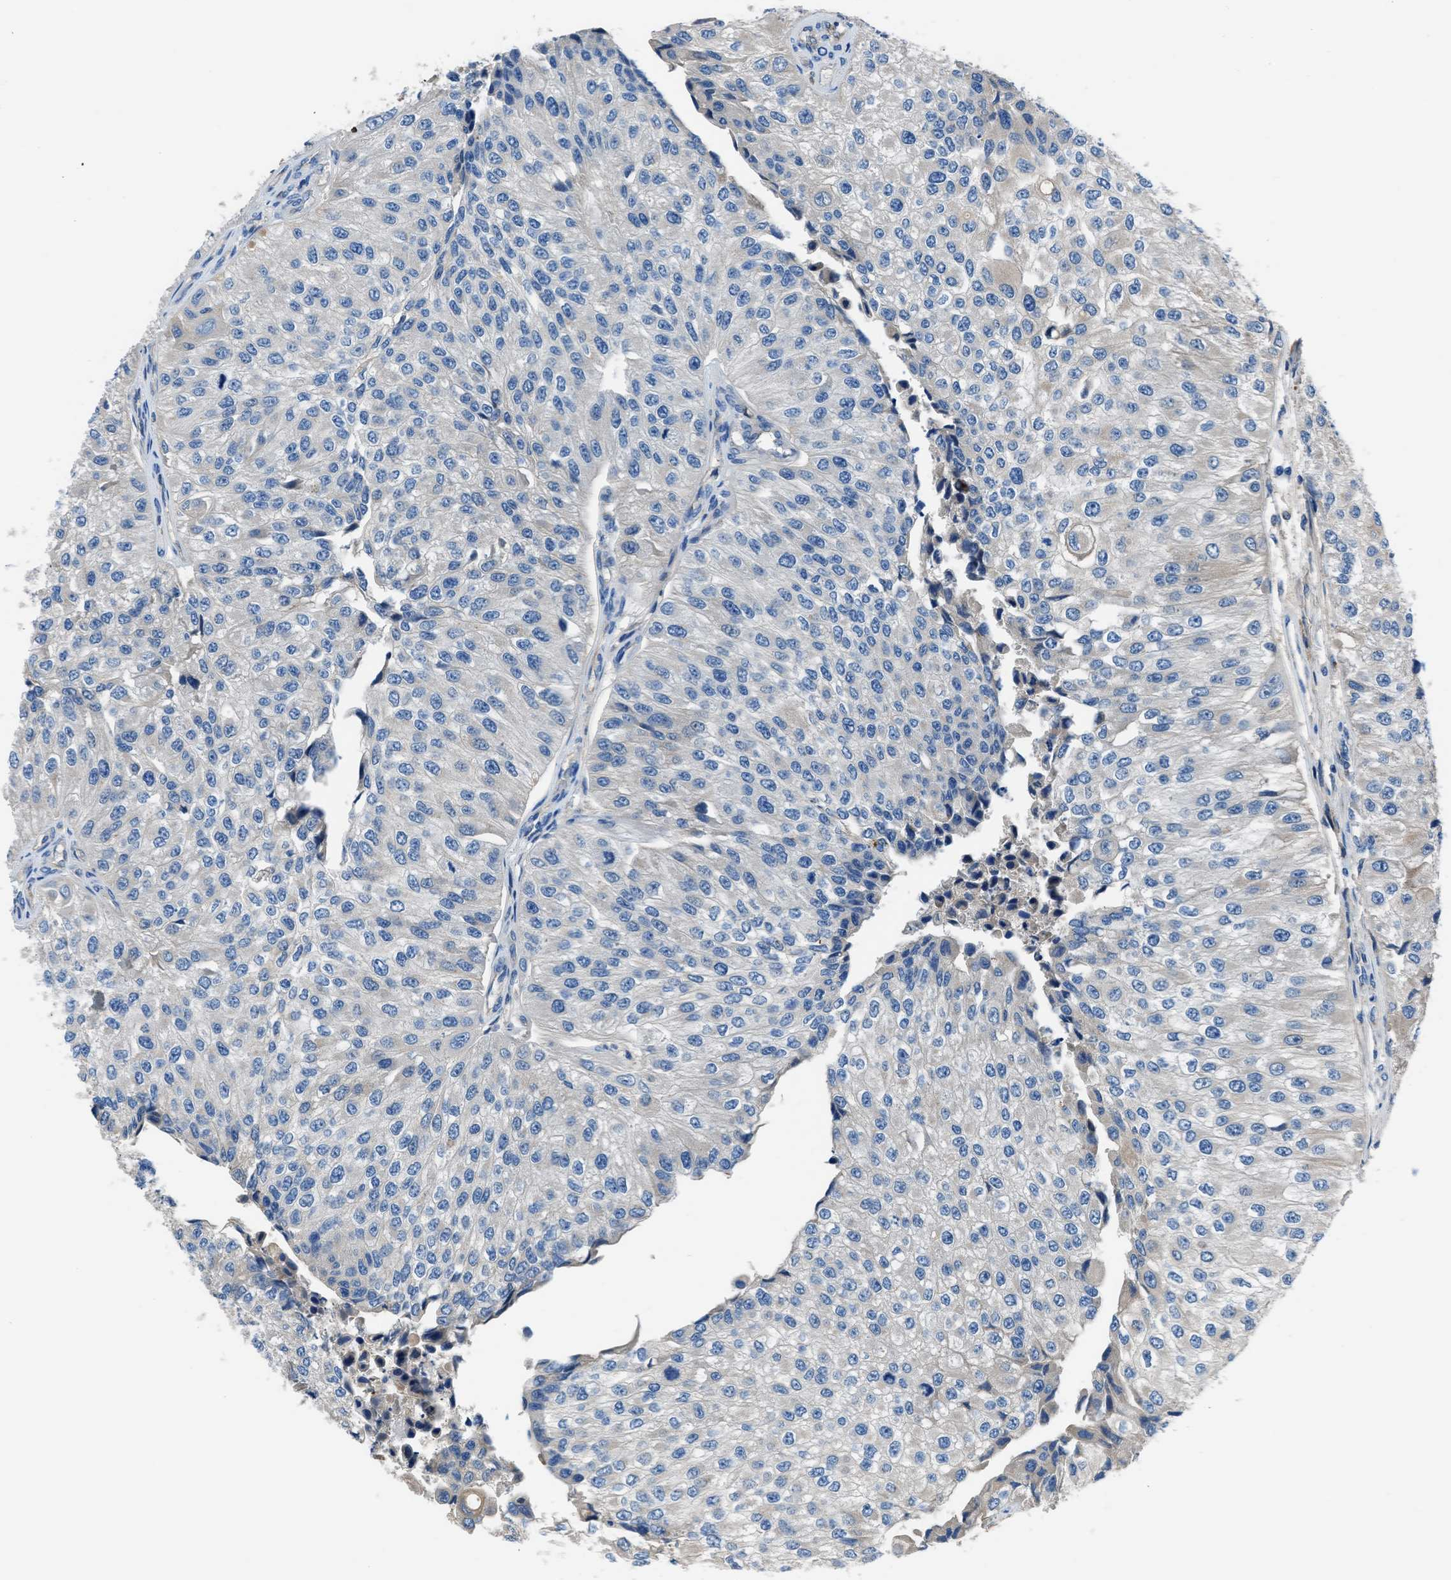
{"staining": {"intensity": "negative", "quantity": "none", "location": "none"}, "tissue": "urothelial cancer", "cell_type": "Tumor cells", "image_type": "cancer", "snomed": [{"axis": "morphology", "description": "Urothelial carcinoma, High grade"}, {"axis": "topography", "description": "Kidney"}, {"axis": "topography", "description": "Urinary bladder"}], "caption": "Urothelial carcinoma (high-grade) stained for a protein using immunohistochemistry displays no expression tumor cells.", "gene": "SLC38A6", "patient": {"sex": "male", "age": 77}}